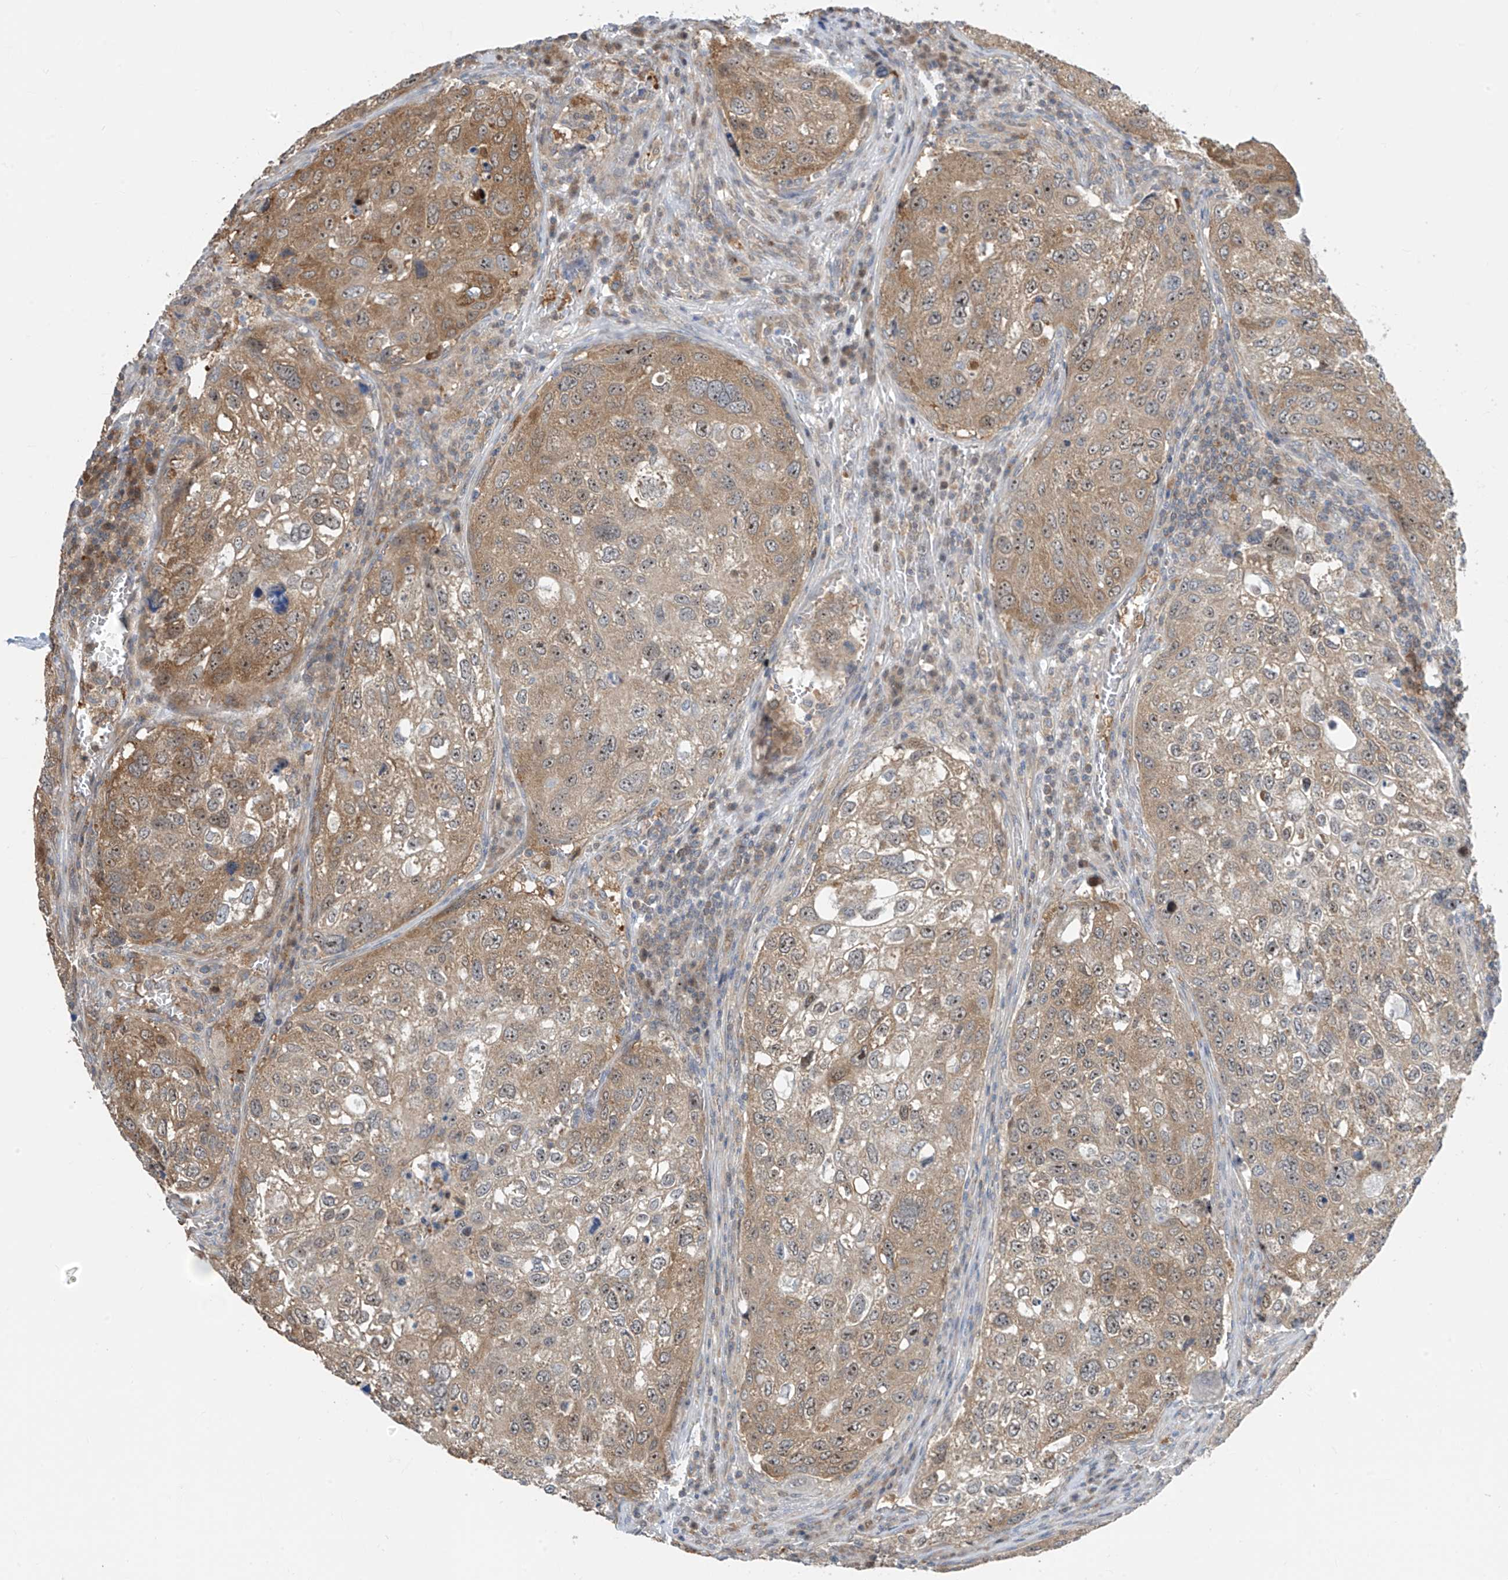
{"staining": {"intensity": "weak", "quantity": ">75%", "location": "cytoplasmic/membranous,nuclear"}, "tissue": "urothelial cancer", "cell_type": "Tumor cells", "image_type": "cancer", "snomed": [{"axis": "morphology", "description": "Urothelial carcinoma, High grade"}, {"axis": "topography", "description": "Lymph node"}, {"axis": "topography", "description": "Urinary bladder"}], "caption": "The photomicrograph reveals a brown stain indicating the presence of a protein in the cytoplasmic/membranous and nuclear of tumor cells in high-grade urothelial carcinoma. Nuclei are stained in blue.", "gene": "TTC38", "patient": {"sex": "male", "age": 51}}